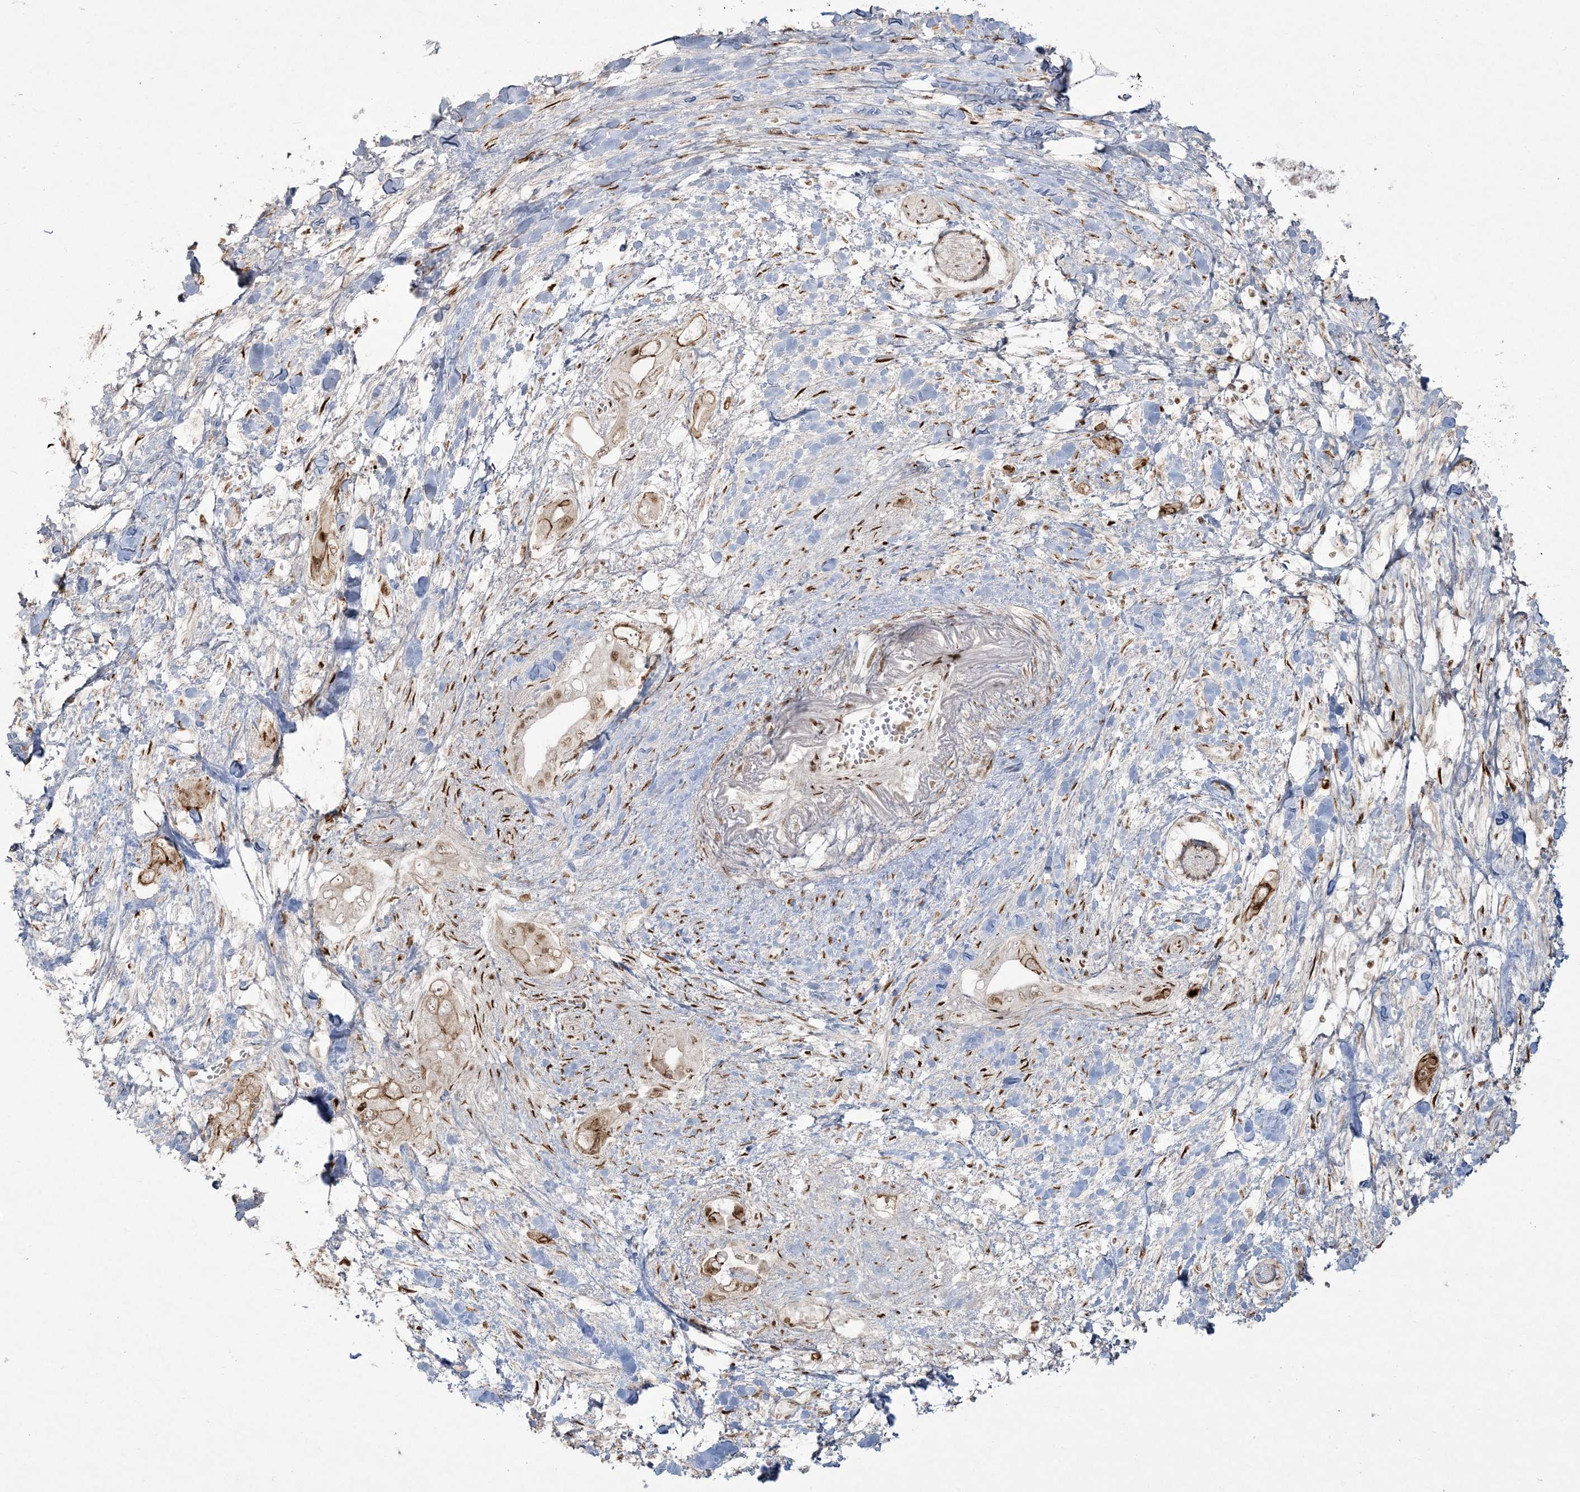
{"staining": {"intensity": "strong", "quantity": "<25%", "location": "cytoplasmic/membranous,nuclear"}, "tissue": "pancreatic cancer", "cell_type": "Tumor cells", "image_type": "cancer", "snomed": [{"axis": "morphology", "description": "Inflammation, NOS"}, {"axis": "morphology", "description": "Adenocarcinoma, NOS"}, {"axis": "topography", "description": "Pancreas"}], "caption": "Adenocarcinoma (pancreatic) tissue exhibits strong cytoplasmic/membranous and nuclear staining in about <25% of tumor cells, visualized by immunohistochemistry. (DAB IHC, brown staining for protein, blue staining for nuclei).", "gene": "RBM10", "patient": {"sex": "female", "age": 56}}